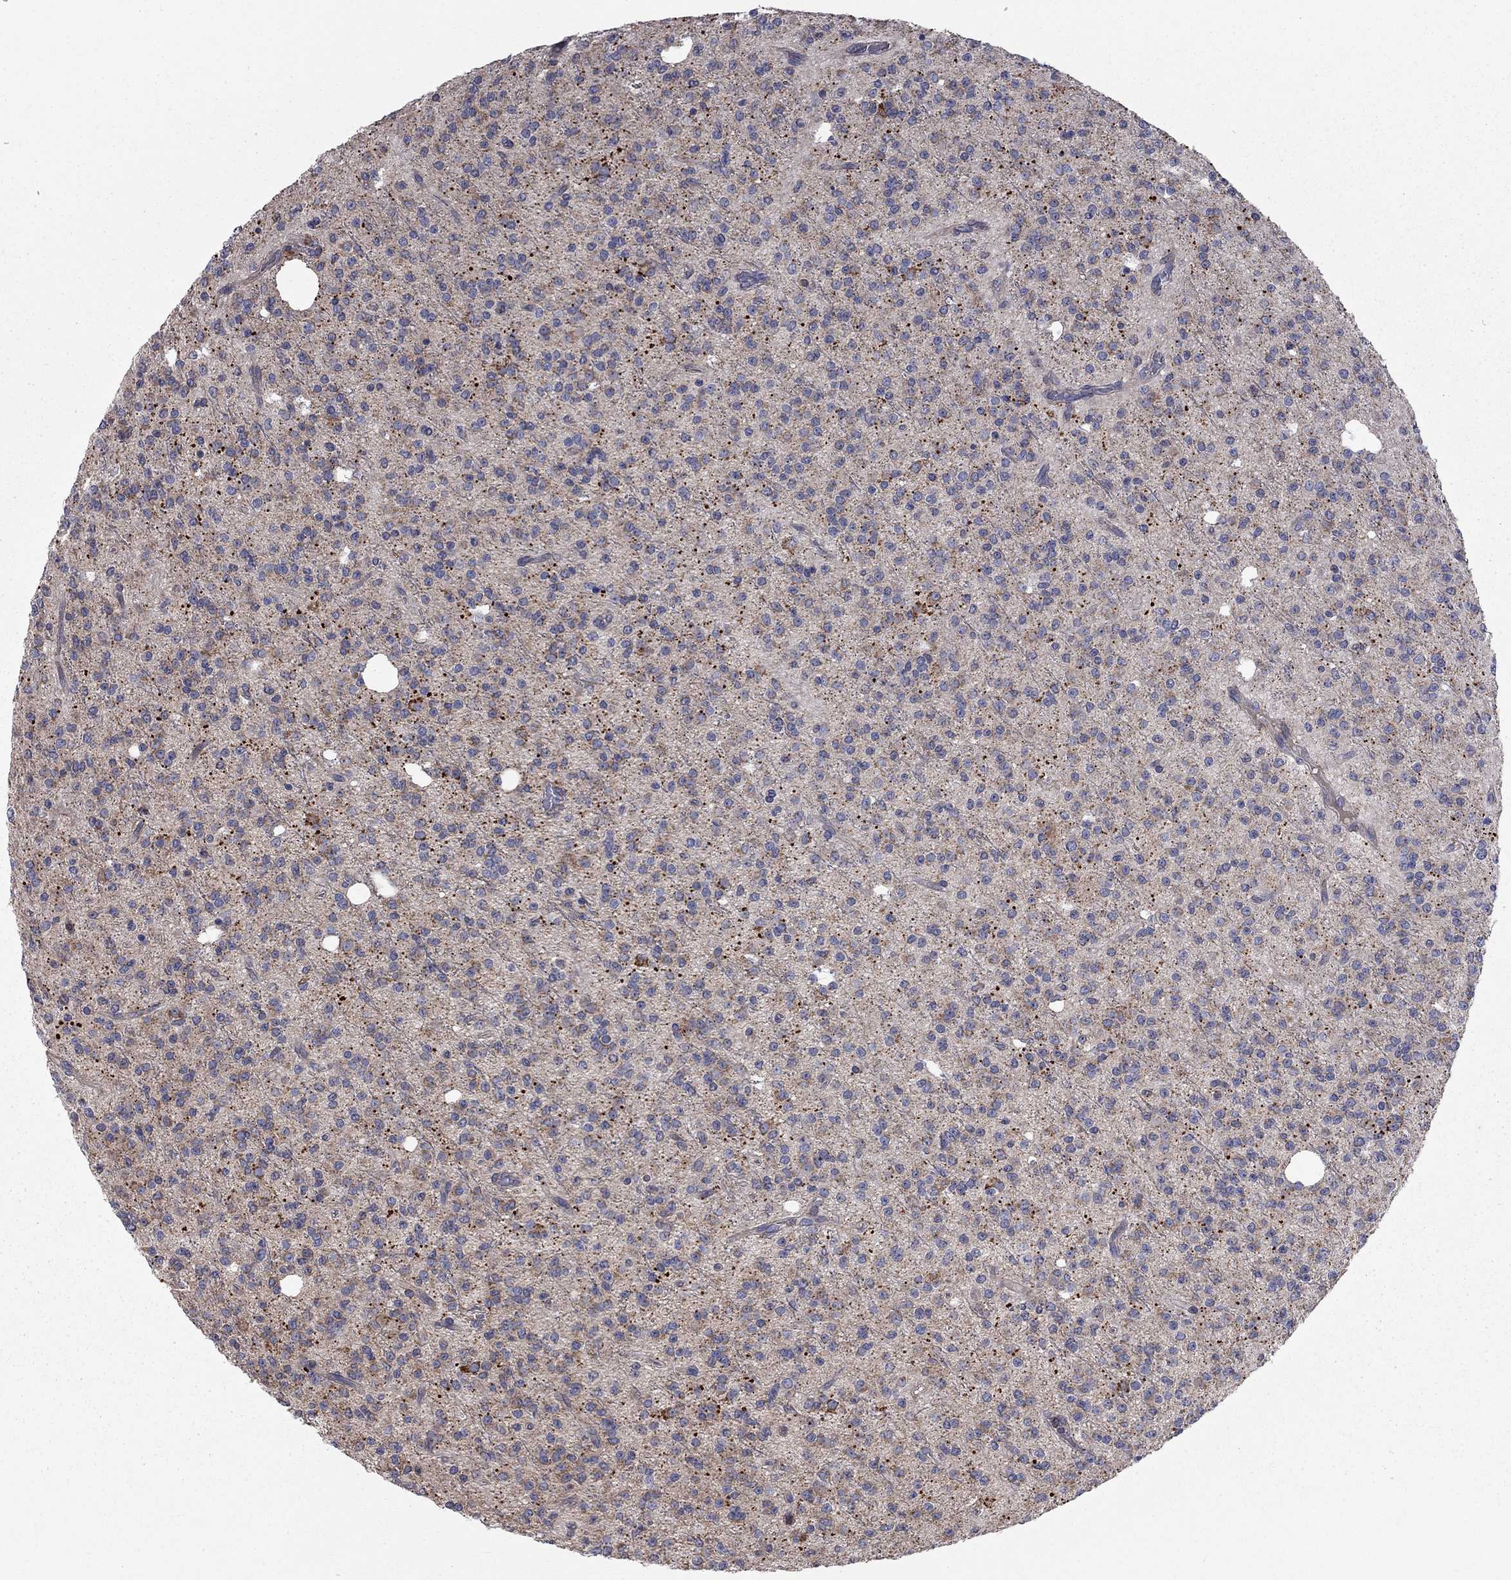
{"staining": {"intensity": "negative", "quantity": "none", "location": "none"}, "tissue": "glioma", "cell_type": "Tumor cells", "image_type": "cancer", "snomed": [{"axis": "morphology", "description": "Glioma, malignant, Low grade"}, {"axis": "topography", "description": "Brain"}], "caption": "An image of human glioma is negative for staining in tumor cells.", "gene": "KANSL1L", "patient": {"sex": "male", "age": 27}}